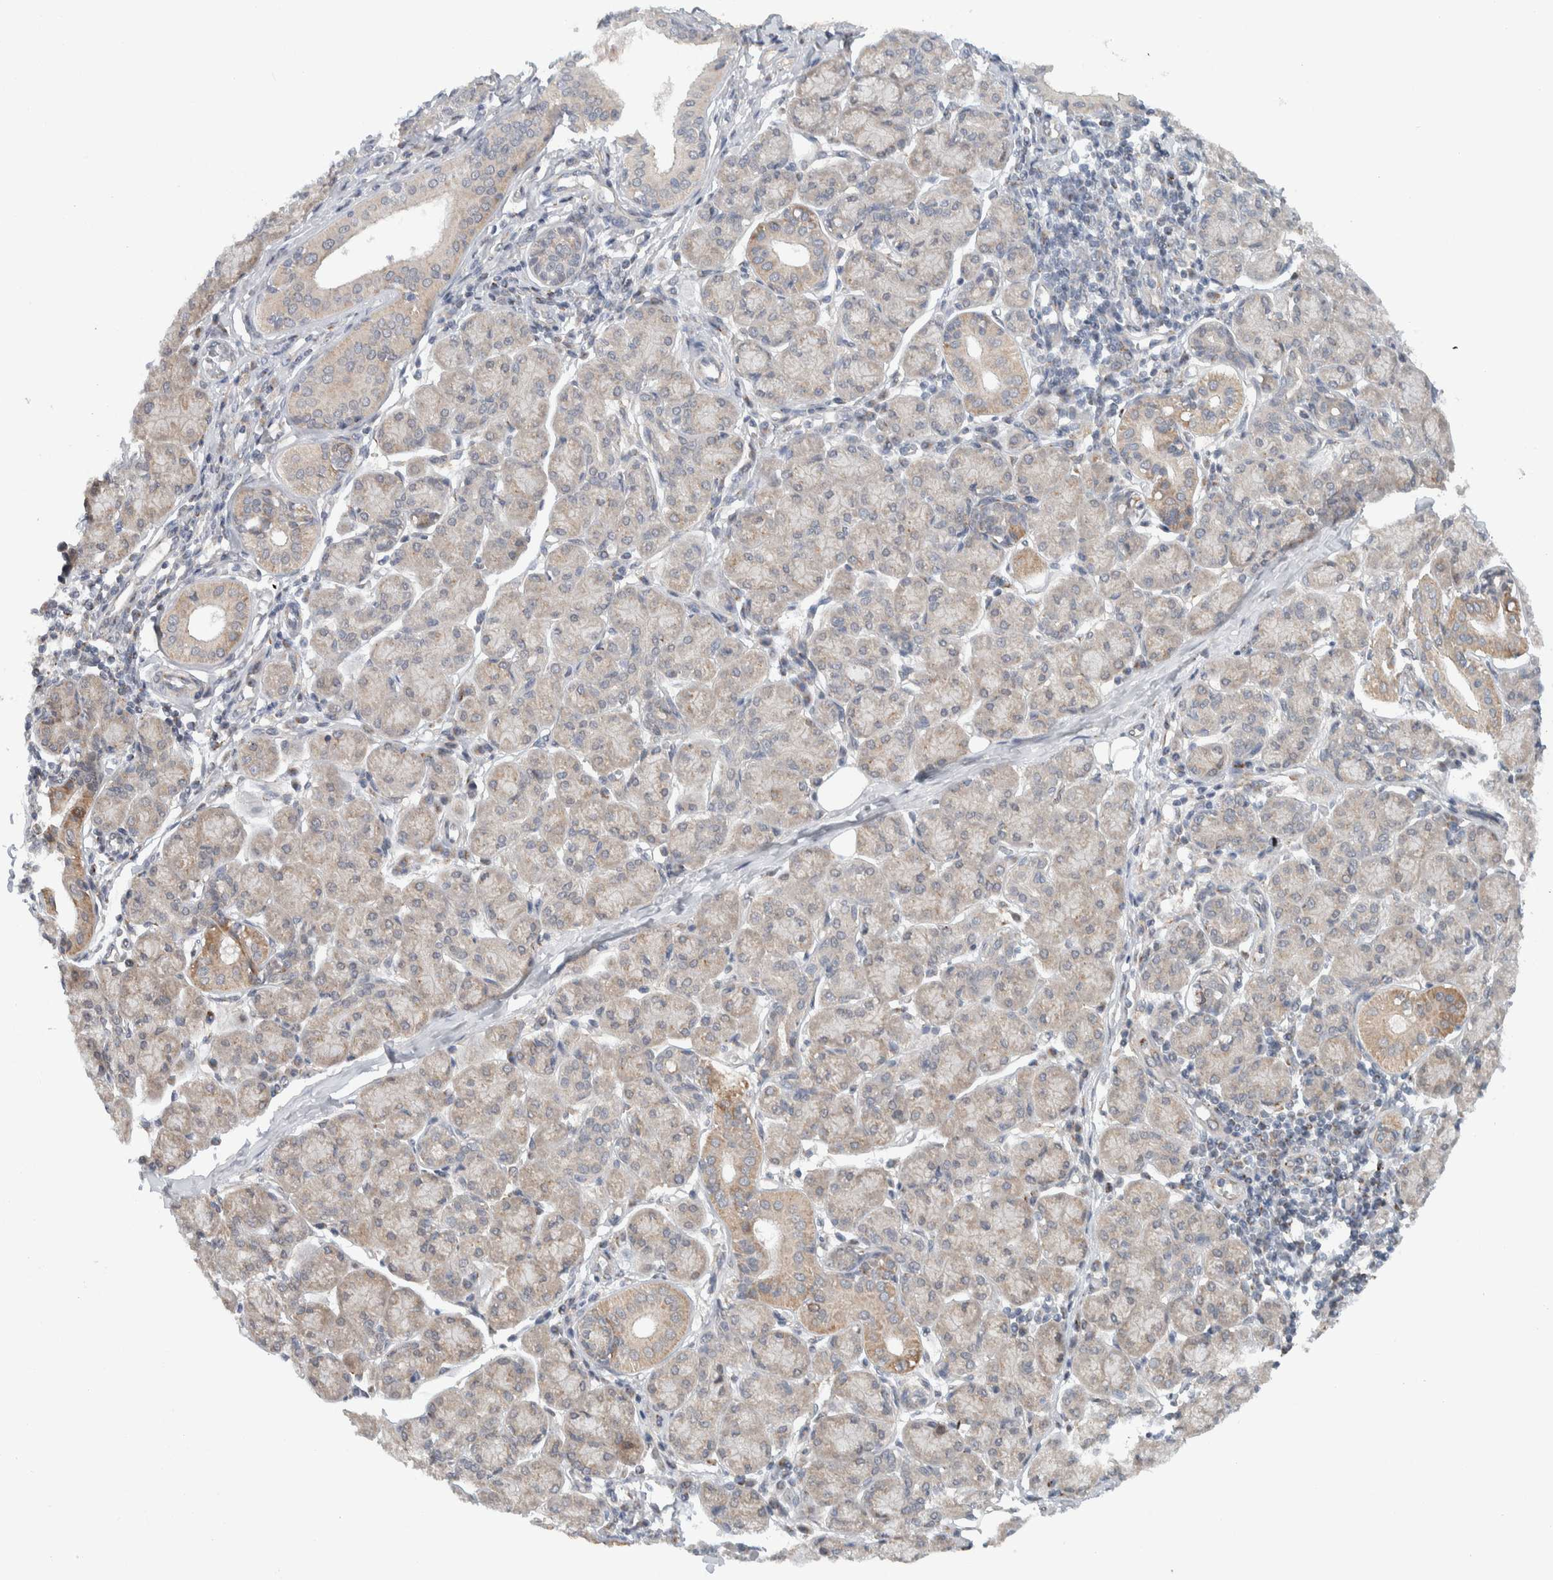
{"staining": {"intensity": "moderate", "quantity": "<25%", "location": "cytoplasmic/membranous"}, "tissue": "salivary gland", "cell_type": "Glandular cells", "image_type": "normal", "snomed": [{"axis": "morphology", "description": "Normal tissue, NOS"}, {"axis": "morphology", "description": "Inflammation, NOS"}, {"axis": "topography", "description": "Lymph node"}, {"axis": "topography", "description": "Salivary gland"}], "caption": "Immunohistochemical staining of normal human salivary gland reveals moderate cytoplasmic/membranous protein positivity in approximately <25% of glandular cells.", "gene": "RERE", "patient": {"sex": "male", "age": 3}}